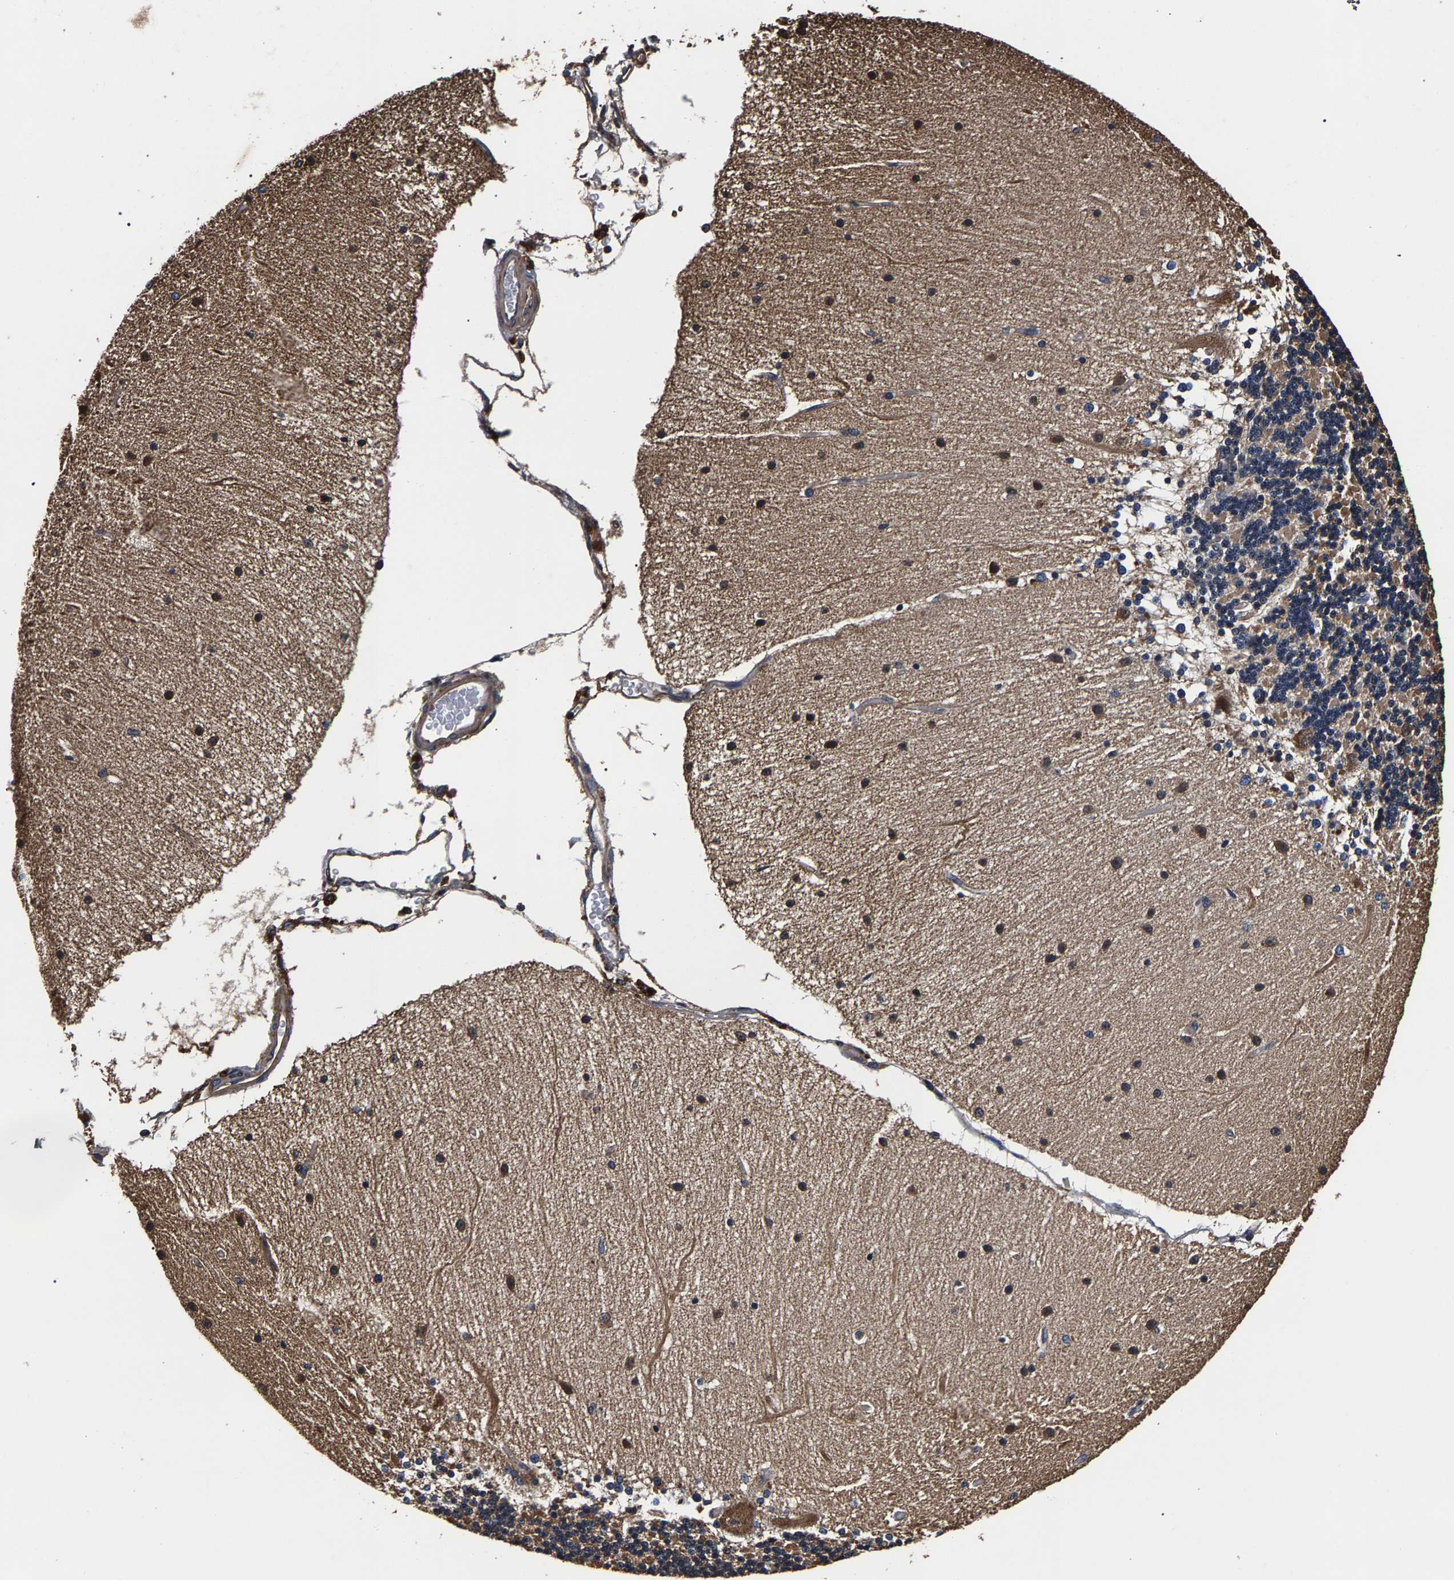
{"staining": {"intensity": "weak", "quantity": "25%-75%", "location": "cytoplasmic/membranous"}, "tissue": "cerebellum", "cell_type": "Cells in granular layer", "image_type": "normal", "snomed": [{"axis": "morphology", "description": "Normal tissue, NOS"}, {"axis": "topography", "description": "Cerebellum"}], "caption": "Immunohistochemical staining of benign cerebellum reveals 25%-75% levels of weak cytoplasmic/membranous protein positivity in about 25%-75% of cells in granular layer. (DAB IHC, brown staining for protein, blue staining for nuclei).", "gene": "MARCHF7", "patient": {"sex": "female", "age": 54}}